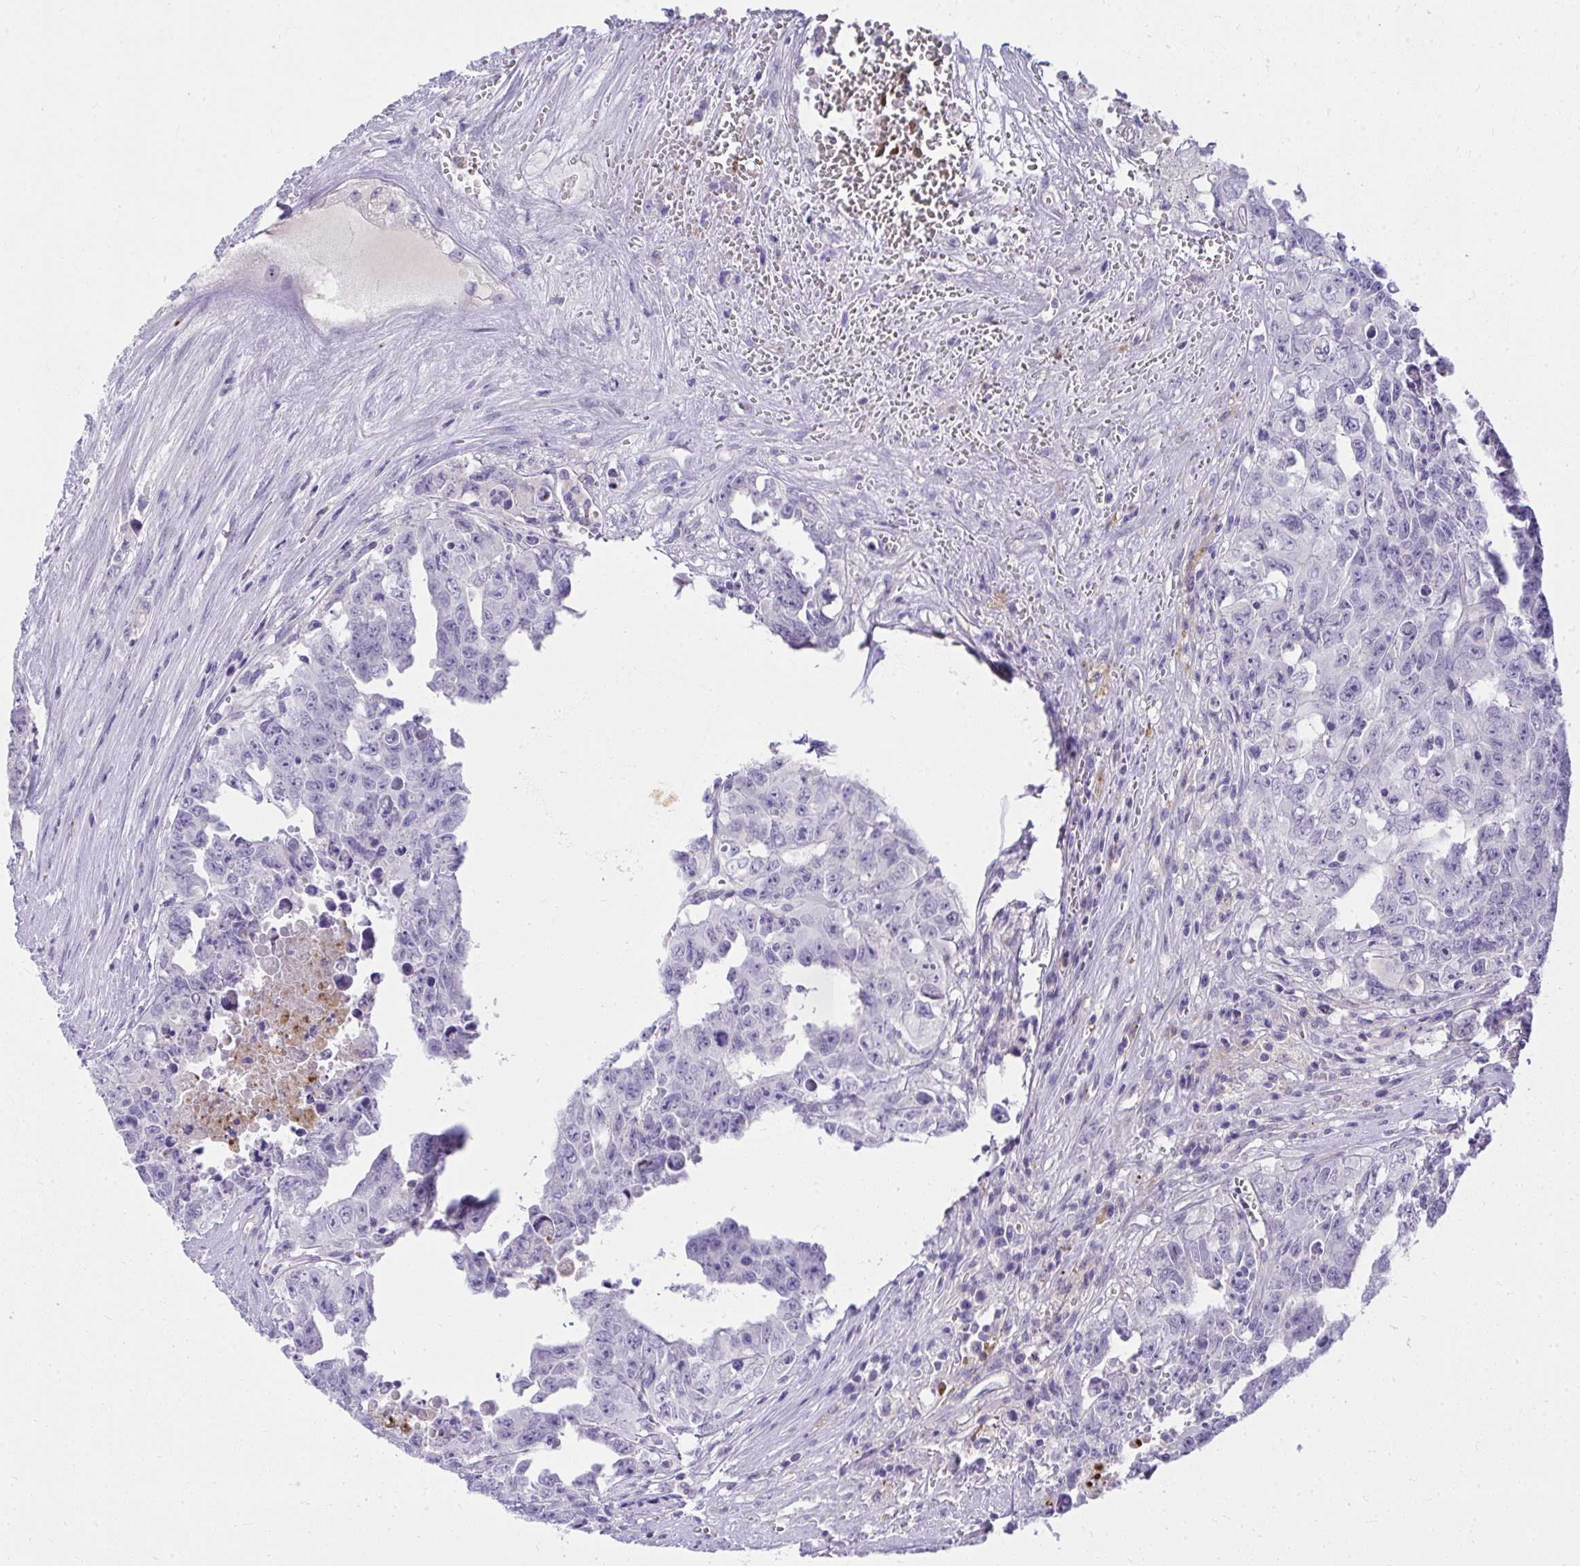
{"staining": {"intensity": "negative", "quantity": "none", "location": "none"}, "tissue": "testis cancer", "cell_type": "Tumor cells", "image_type": "cancer", "snomed": [{"axis": "morphology", "description": "Carcinoma, Embryonal, NOS"}, {"axis": "topography", "description": "Testis"}], "caption": "Testis cancer (embryonal carcinoma) was stained to show a protein in brown. There is no significant staining in tumor cells.", "gene": "LRRC36", "patient": {"sex": "male", "age": 24}}